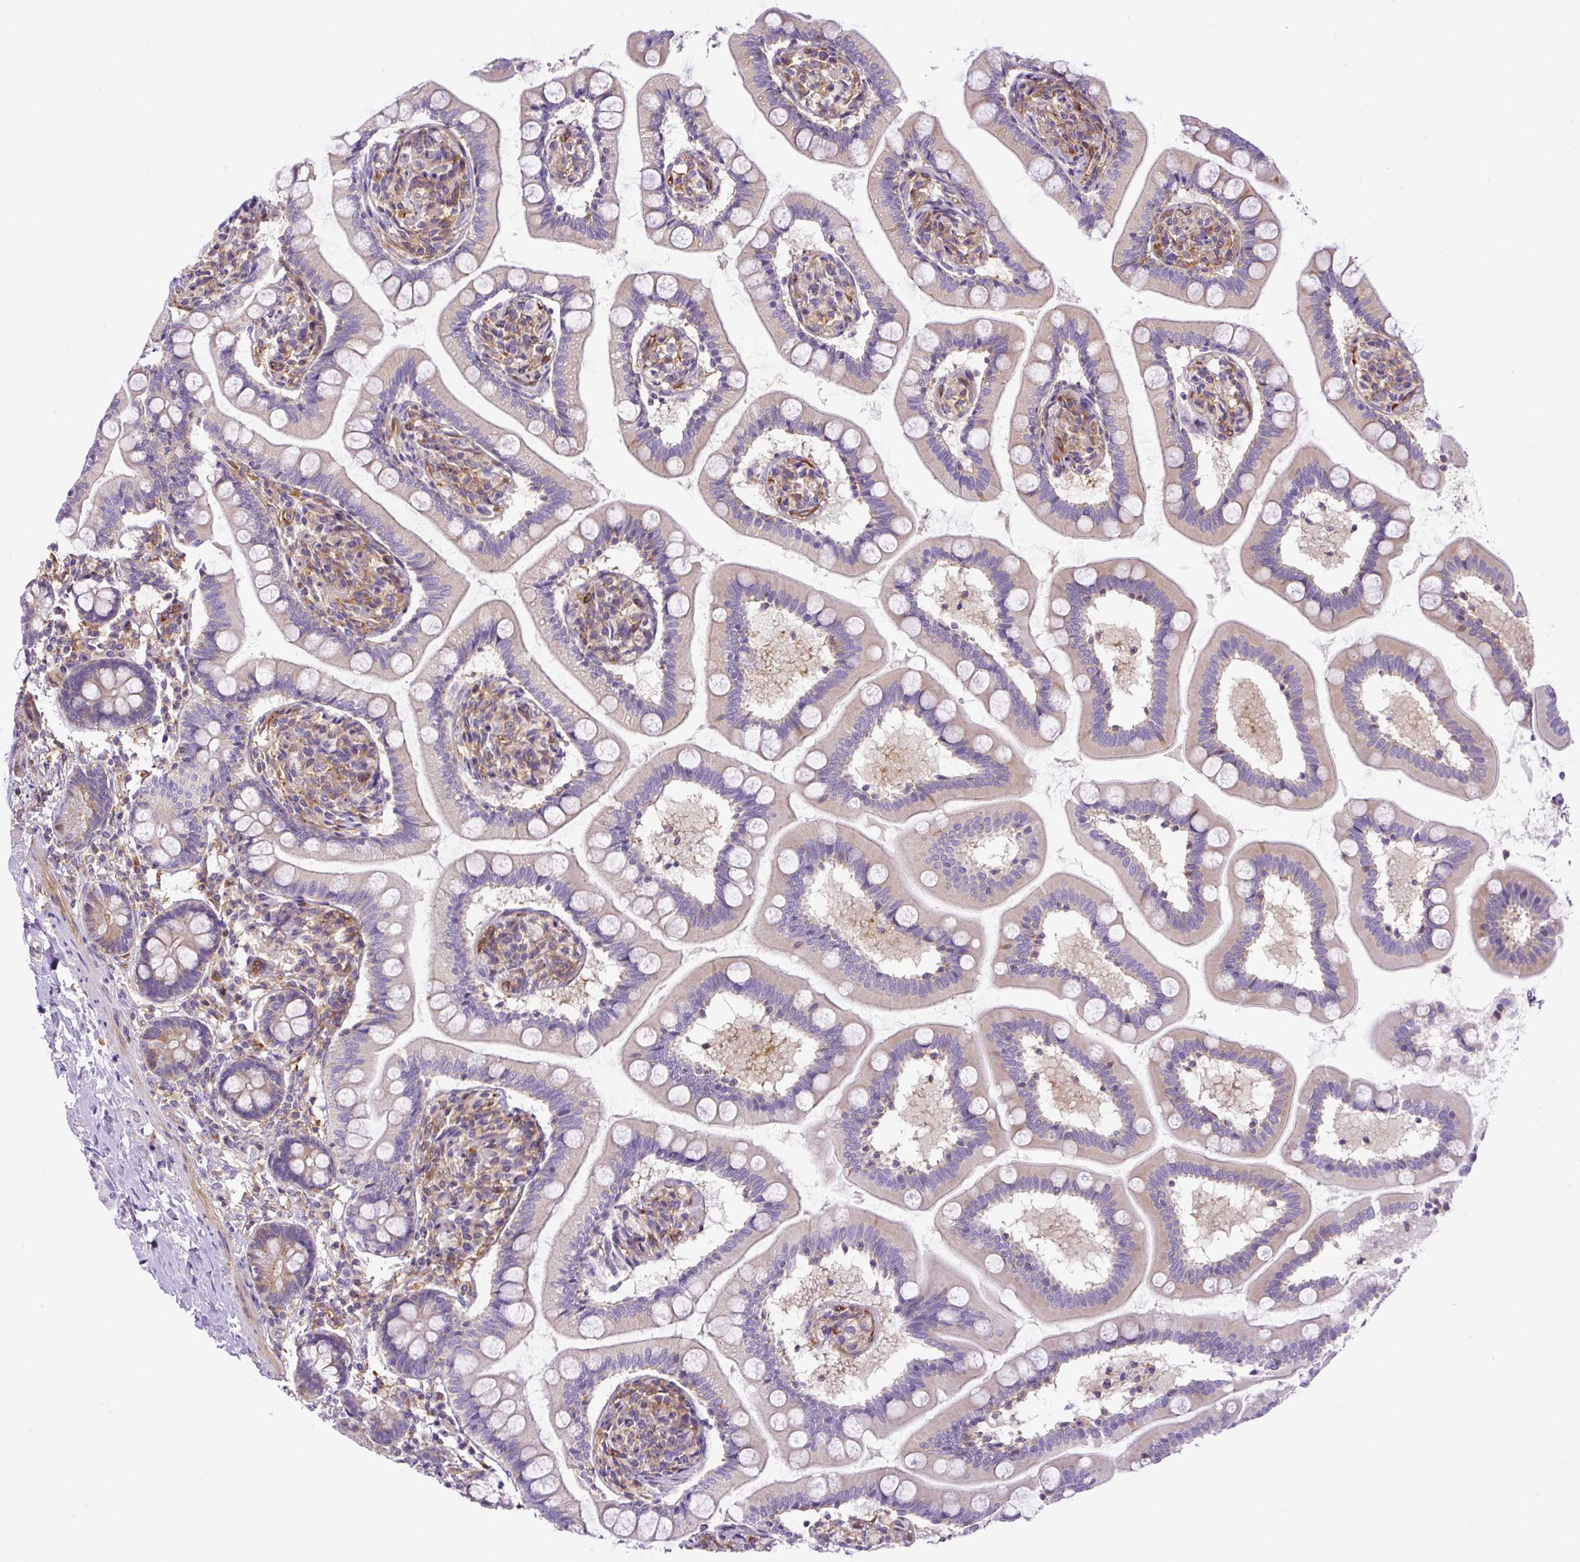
{"staining": {"intensity": "moderate", "quantity": "25%-75%", "location": "cytoplasmic/membranous"}, "tissue": "small intestine", "cell_type": "Glandular cells", "image_type": "normal", "snomed": [{"axis": "morphology", "description": "Normal tissue, NOS"}, {"axis": "topography", "description": "Small intestine"}], "caption": "Protein expression analysis of unremarkable small intestine exhibits moderate cytoplasmic/membranous staining in approximately 25%-75% of glandular cells.", "gene": "MAP1S", "patient": {"sex": "female", "age": 64}}